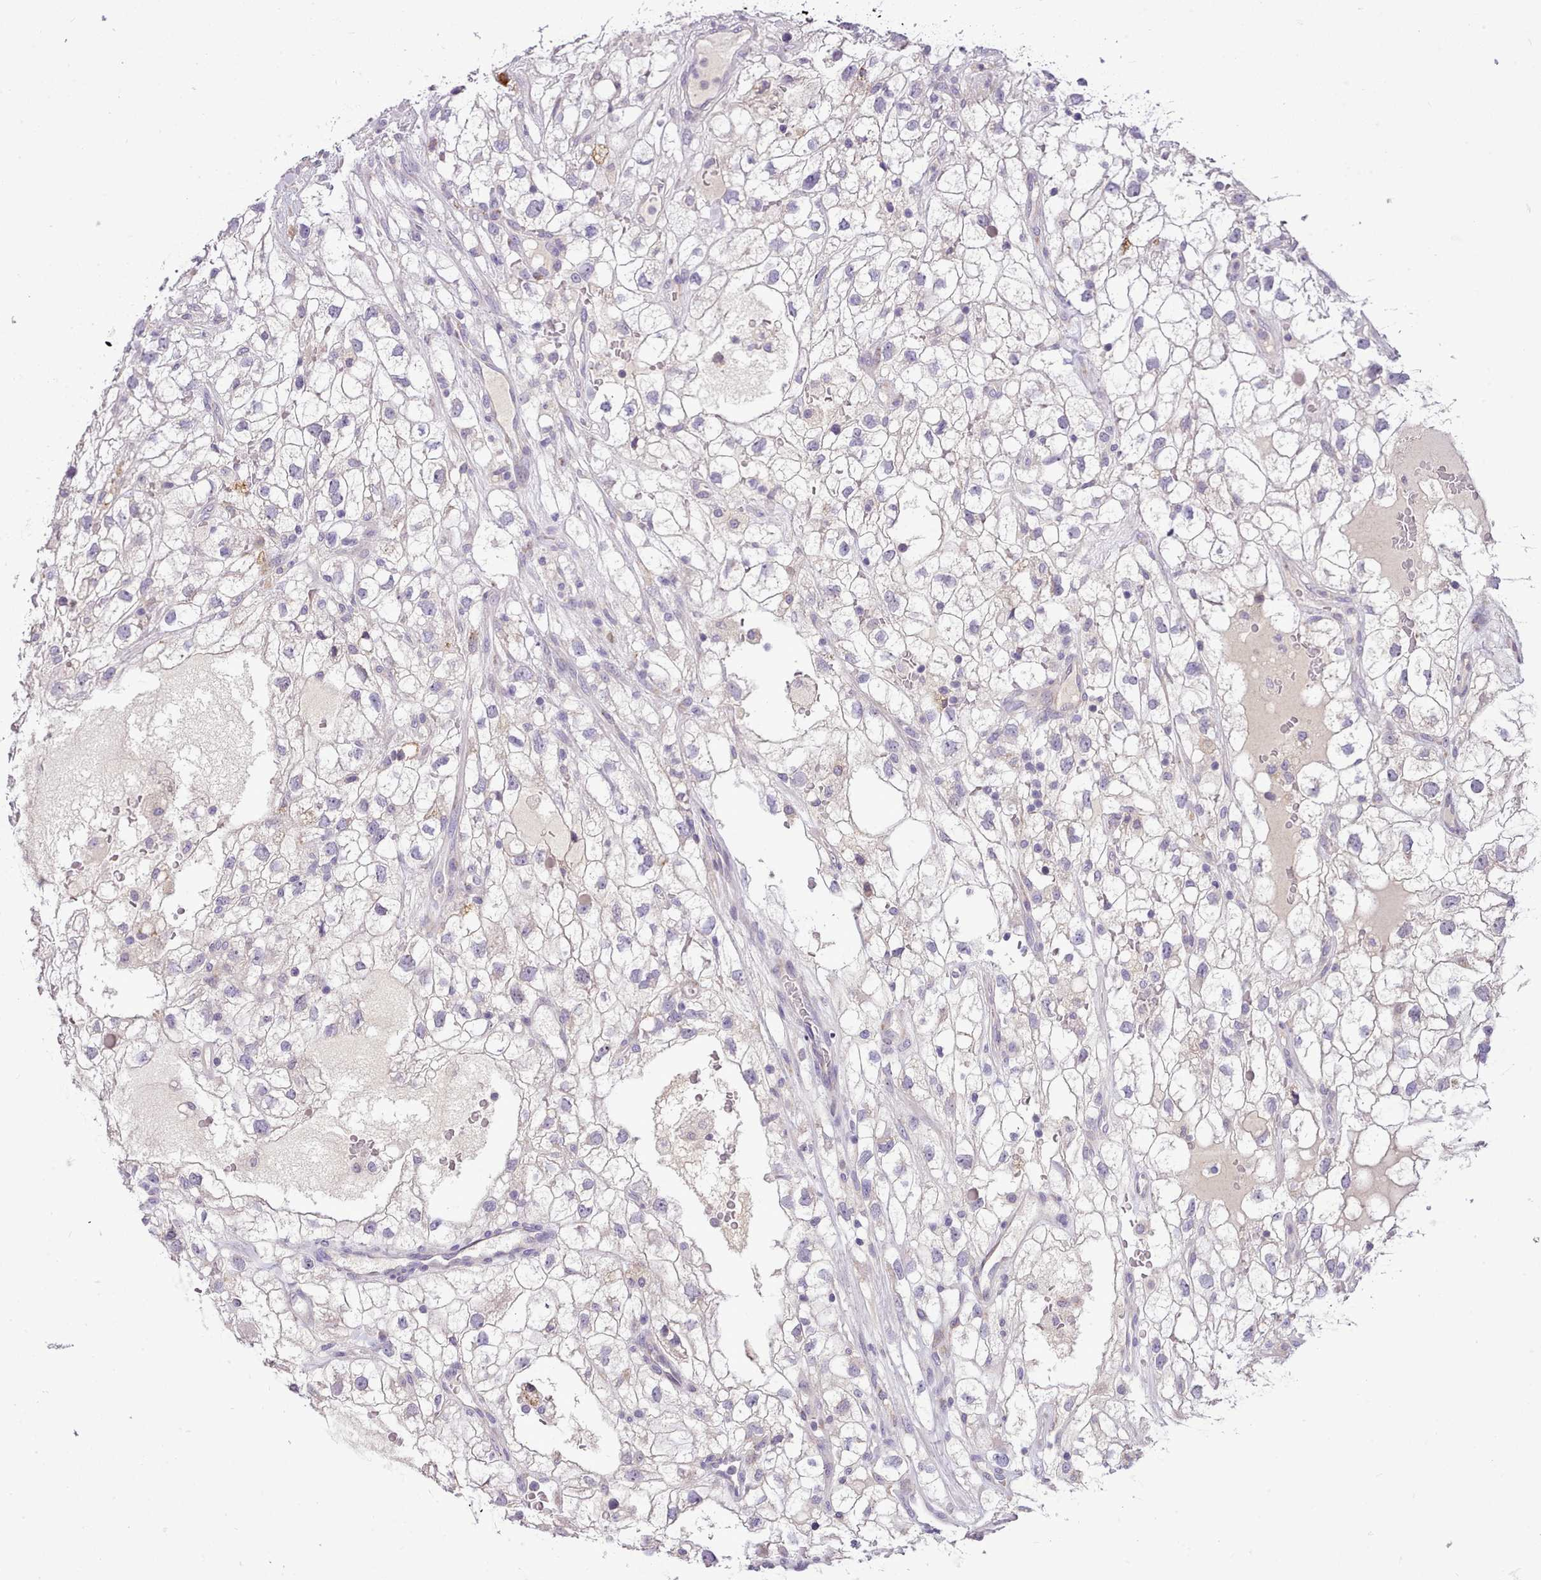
{"staining": {"intensity": "negative", "quantity": "none", "location": "none"}, "tissue": "renal cancer", "cell_type": "Tumor cells", "image_type": "cancer", "snomed": [{"axis": "morphology", "description": "Adenocarcinoma, NOS"}, {"axis": "topography", "description": "Kidney"}], "caption": "Immunohistochemical staining of human renal cancer demonstrates no significant expression in tumor cells.", "gene": "FAM83E", "patient": {"sex": "male", "age": 59}}